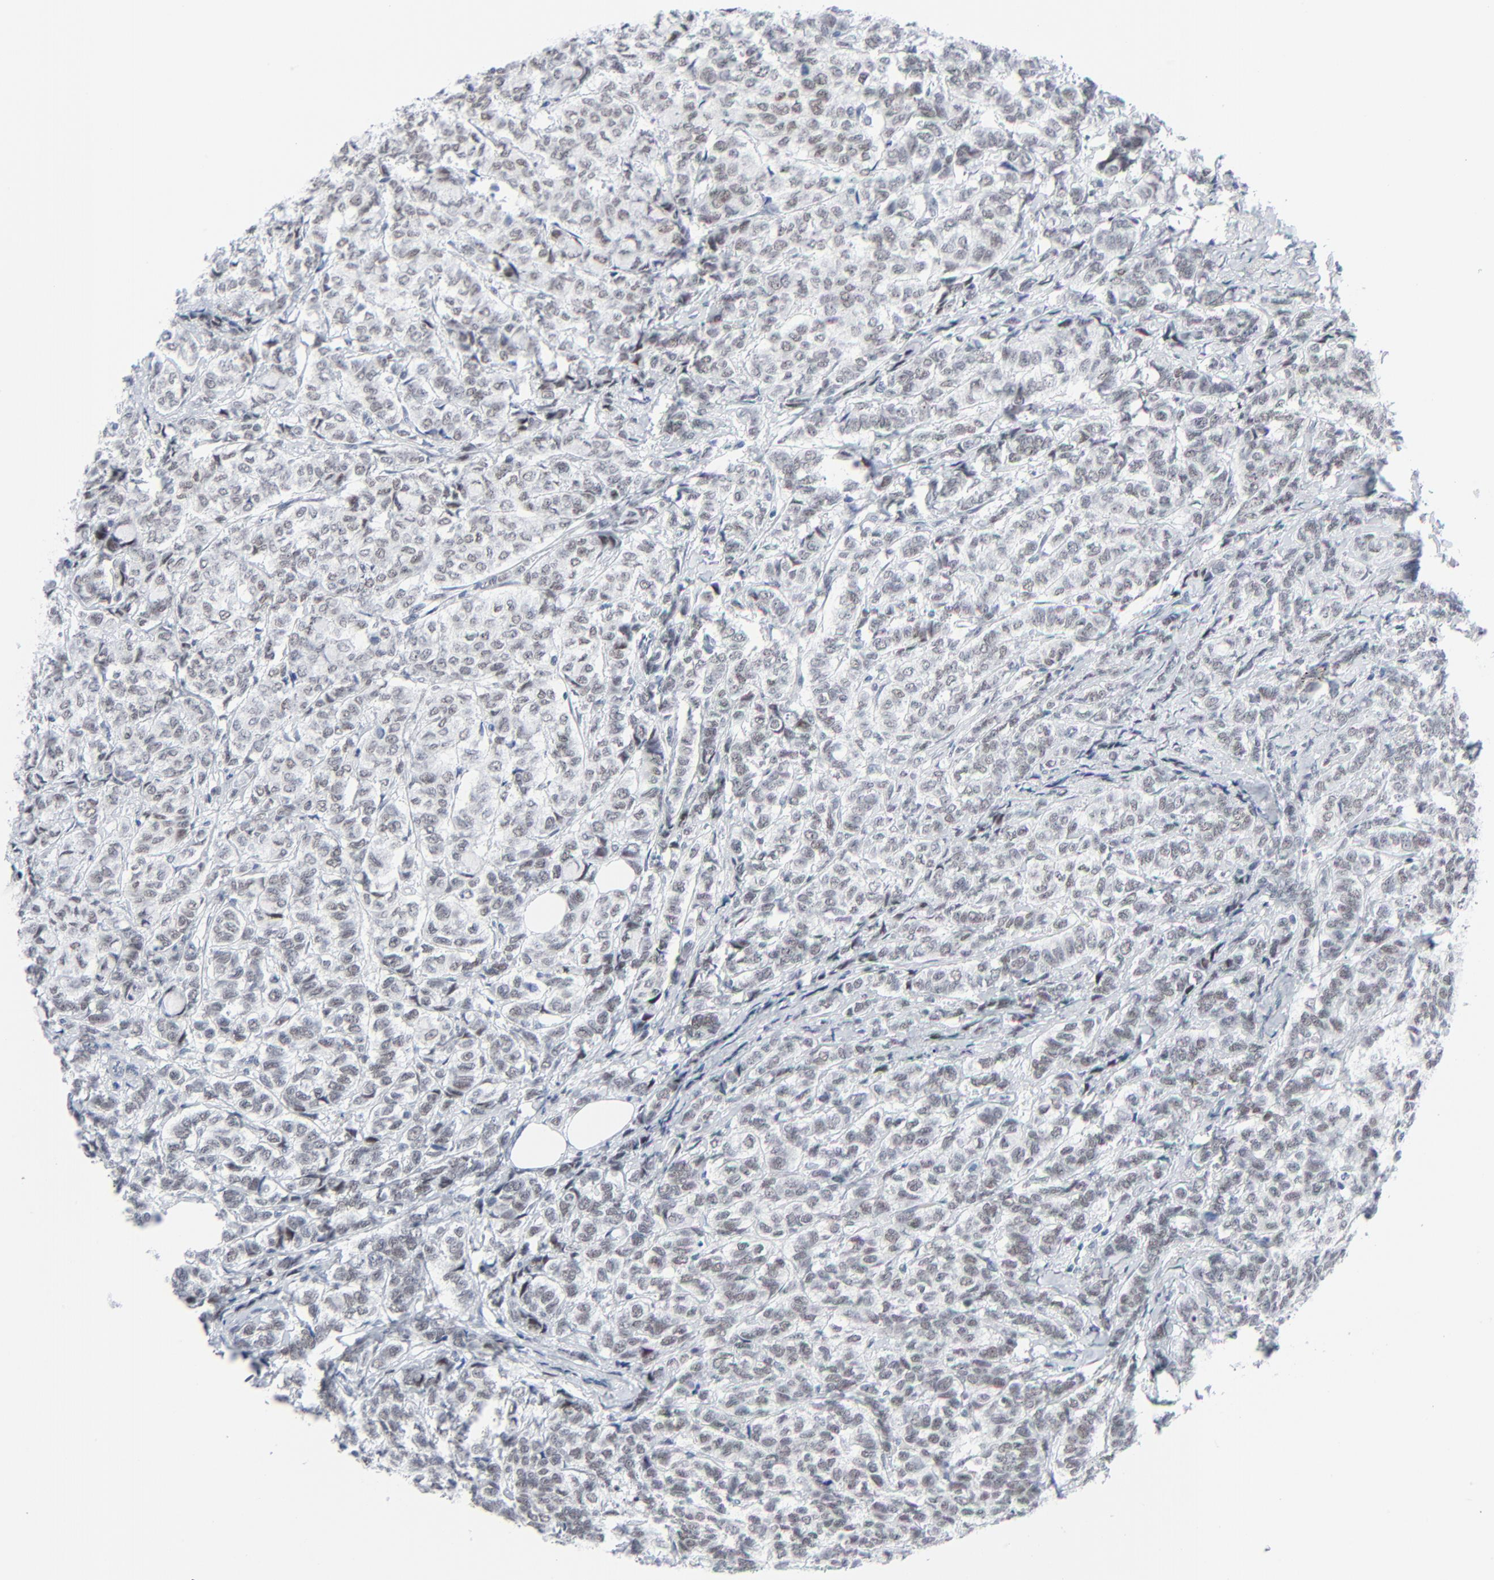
{"staining": {"intensity": "weak", "quantity": ">75%", "location": "nuclear"}, "tissue": "breast cancer", "cell_type": "Tumor cells", "image_type": "cancer", "snomed": [{"axis": "morphology", "description": "Lobular carcinoma"}, {"axis": "topography", "description": "Breast"}], "caption": "Protein staining demonstrates weak nuclear positivity in approximately >75% of tumor cells in breast cancer.", "gene": "SIRT1", "patient": {"sex": "female", "age": 60}}